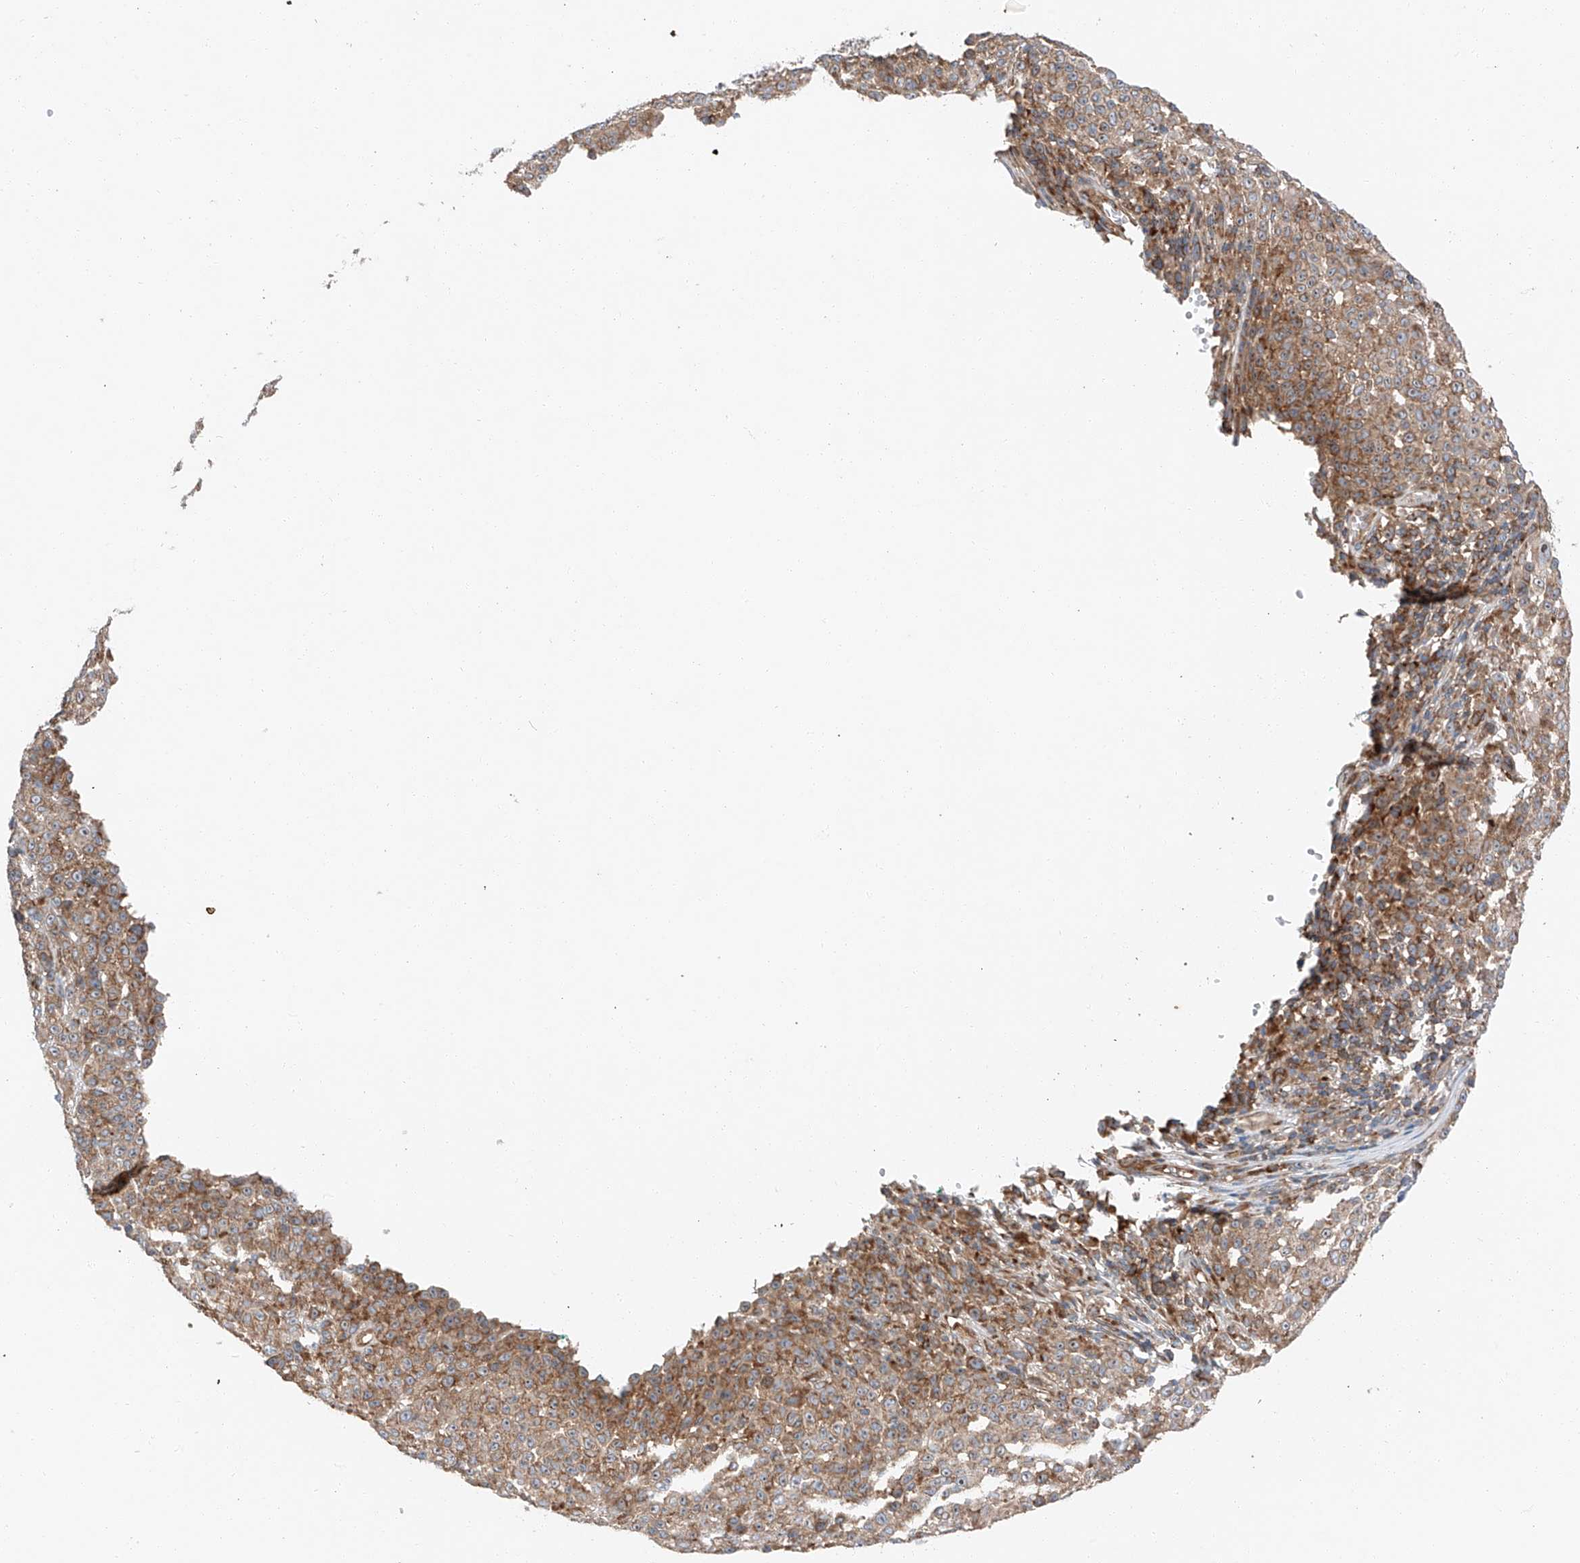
{"staining": {"intensity": "moderate", "quantity": ">75%", "location": "cytoplasmic/membranous"}, "tissue": "melanoma", "cell_type": "Tumor cells", "image_type": "cancer", "snomed": [{"axis": "morphology", "description": "Malignant melanoma, NOS"}, {"axis": "topography", "description": "Skin"}], "caption": "Human malignant melanoma stained with a protein marker shows moderate staining in tumor cells.", "gene": "ZC3H15", "patient": {"sex": "female", "age": 94}}